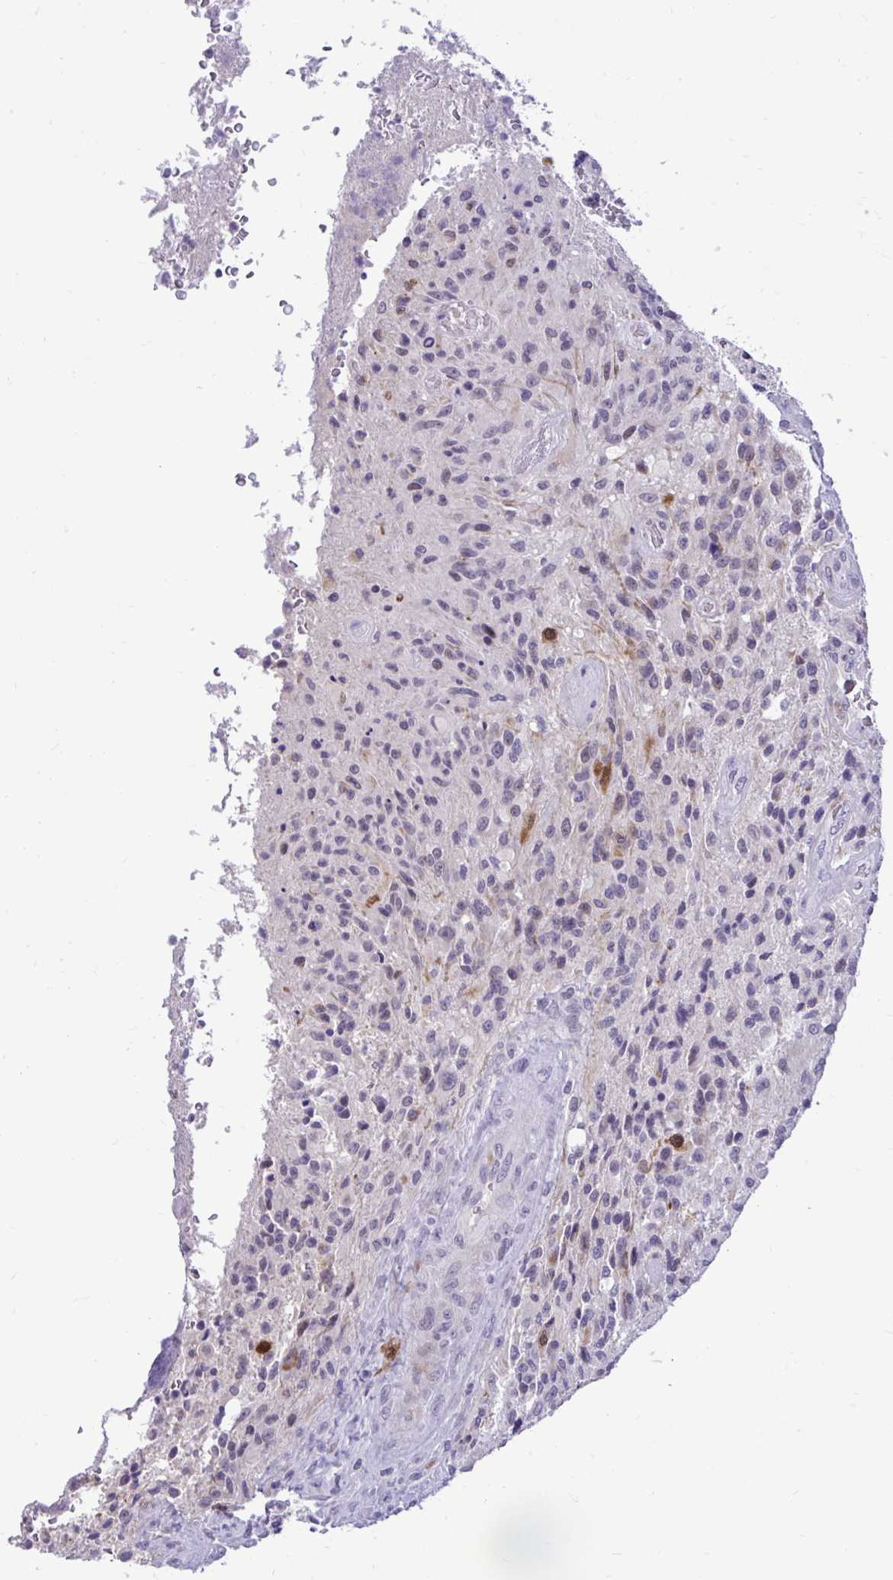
{"staining": {"intensity": "strong", "quantity": "<25%", "location": "nuclear"}, "tissue": "glioma", "cell_type": "Tumor cells", "image_type": "cancer", "snomed": [{"axis": "morphology", "description": "Normal tissue, NOS"}, {"axis": "morphology", "description": "Glioma, malignant, High grade"}, {"axis": "topography", "description": "Cerebral cortex"}], "caption": "Protein expression analysis of malignant glioma (high-grade) shows strong nuclear positivity in approximately <25% of tumor cells. The protein of interest is stained brown, and the nuclei are stained in blue (DAB IHC with brightfield microscopy, high magnification).", "gene": "CDC20", "patient": {"sex": "male", "age": 56}}